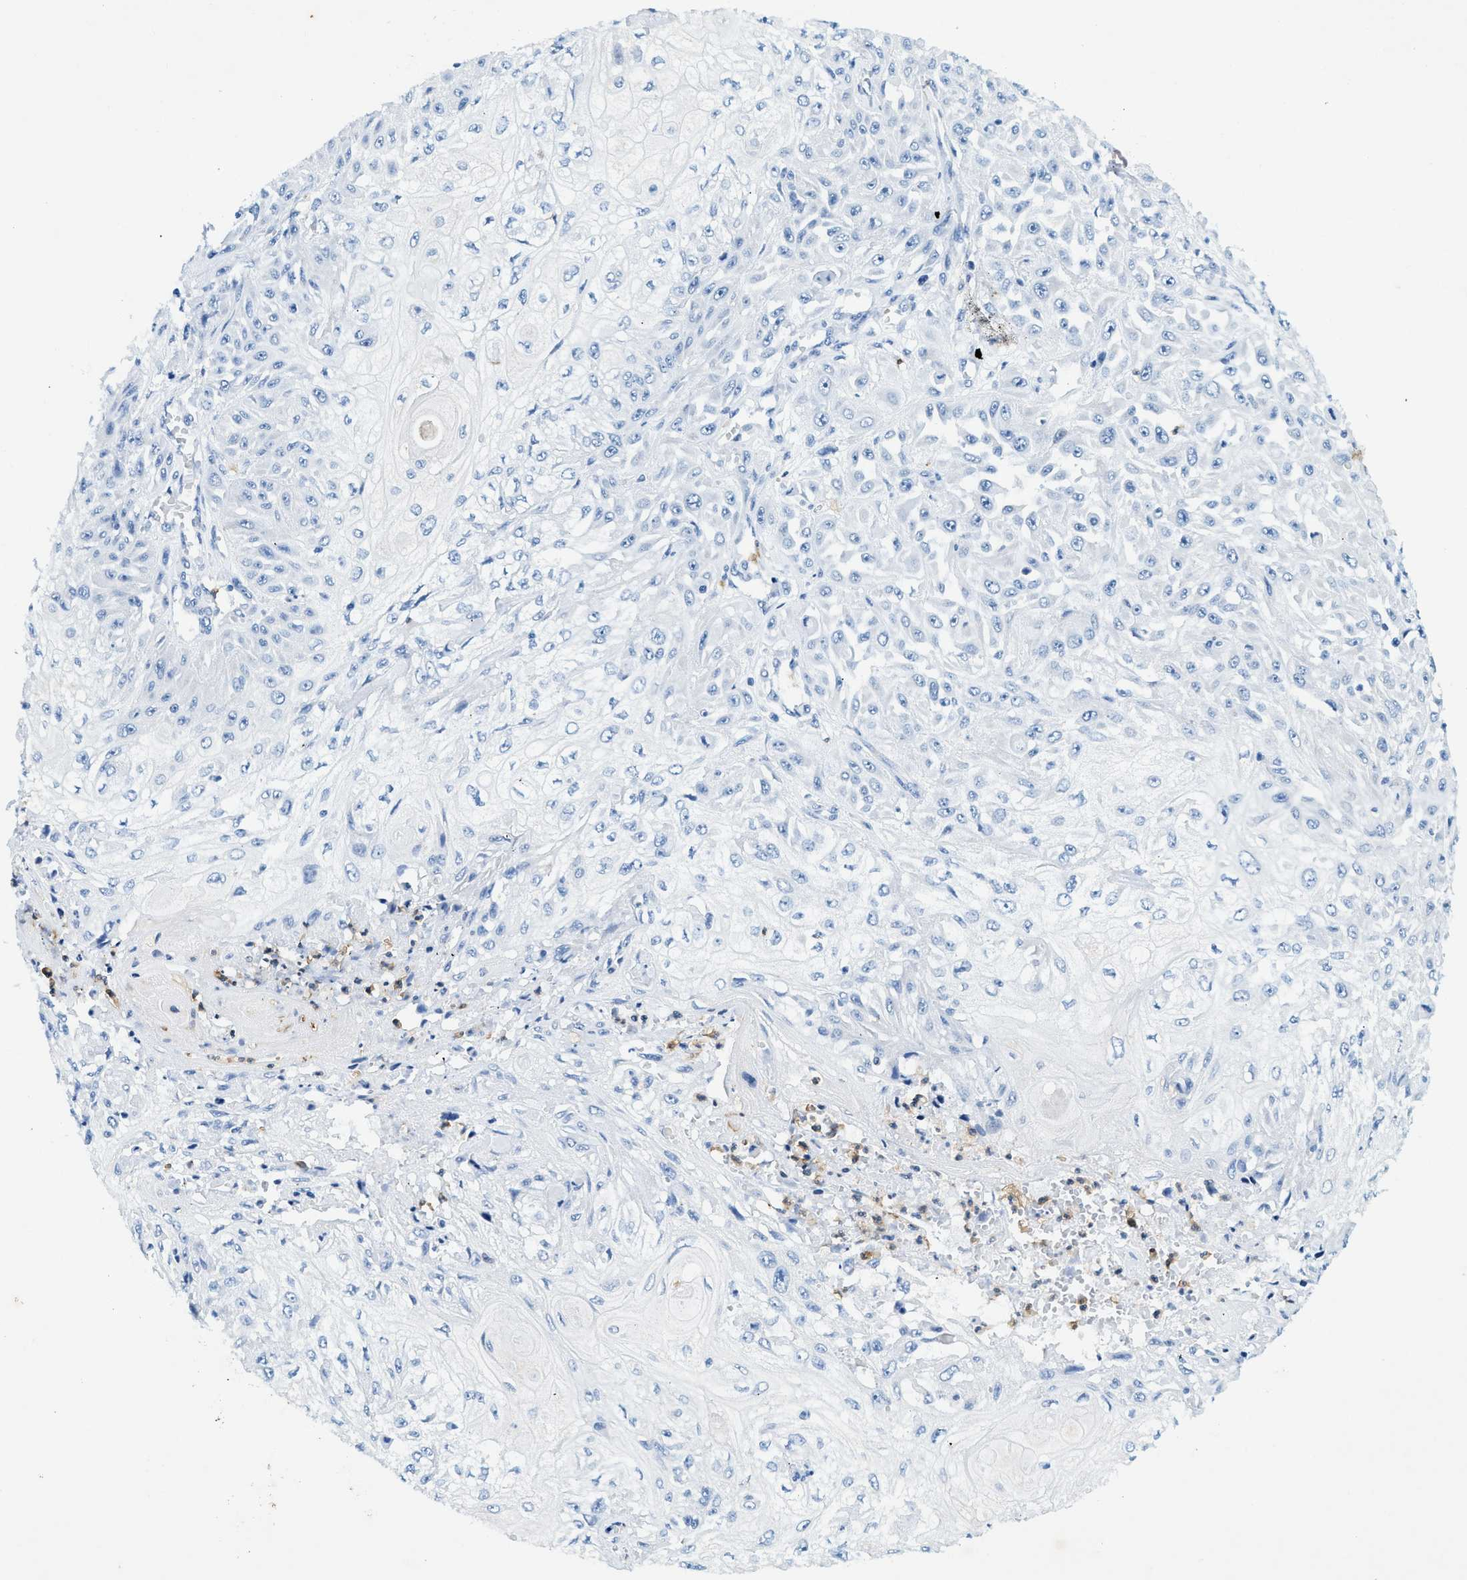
{"staining": {"intensity": "negative", "quantity": "none", "location": "none"}, "tissue": "skin cancer", "cell_type": "Tumor cells", "image_type": "cancer", "snomed": [{"axis": "morphology", "description": "Squamous cell carcinoma, NOS"}, {"axis": "morphology", "description": "Squamous cell carcinoma, metastatic, NOS"}, {"axis": "topography", "description": "Skin"}, {"axis": "topography", "description": "Lymph node"}], "caption": "Tumor cells show no significant staining in skin metastatic squamous cell carcinoma. (Immunohistochemistry (ihc), brightfield microscopy, high magnification).", "gene": "ZDHHC13", "patient": {"sex": "male", "age": 75}}